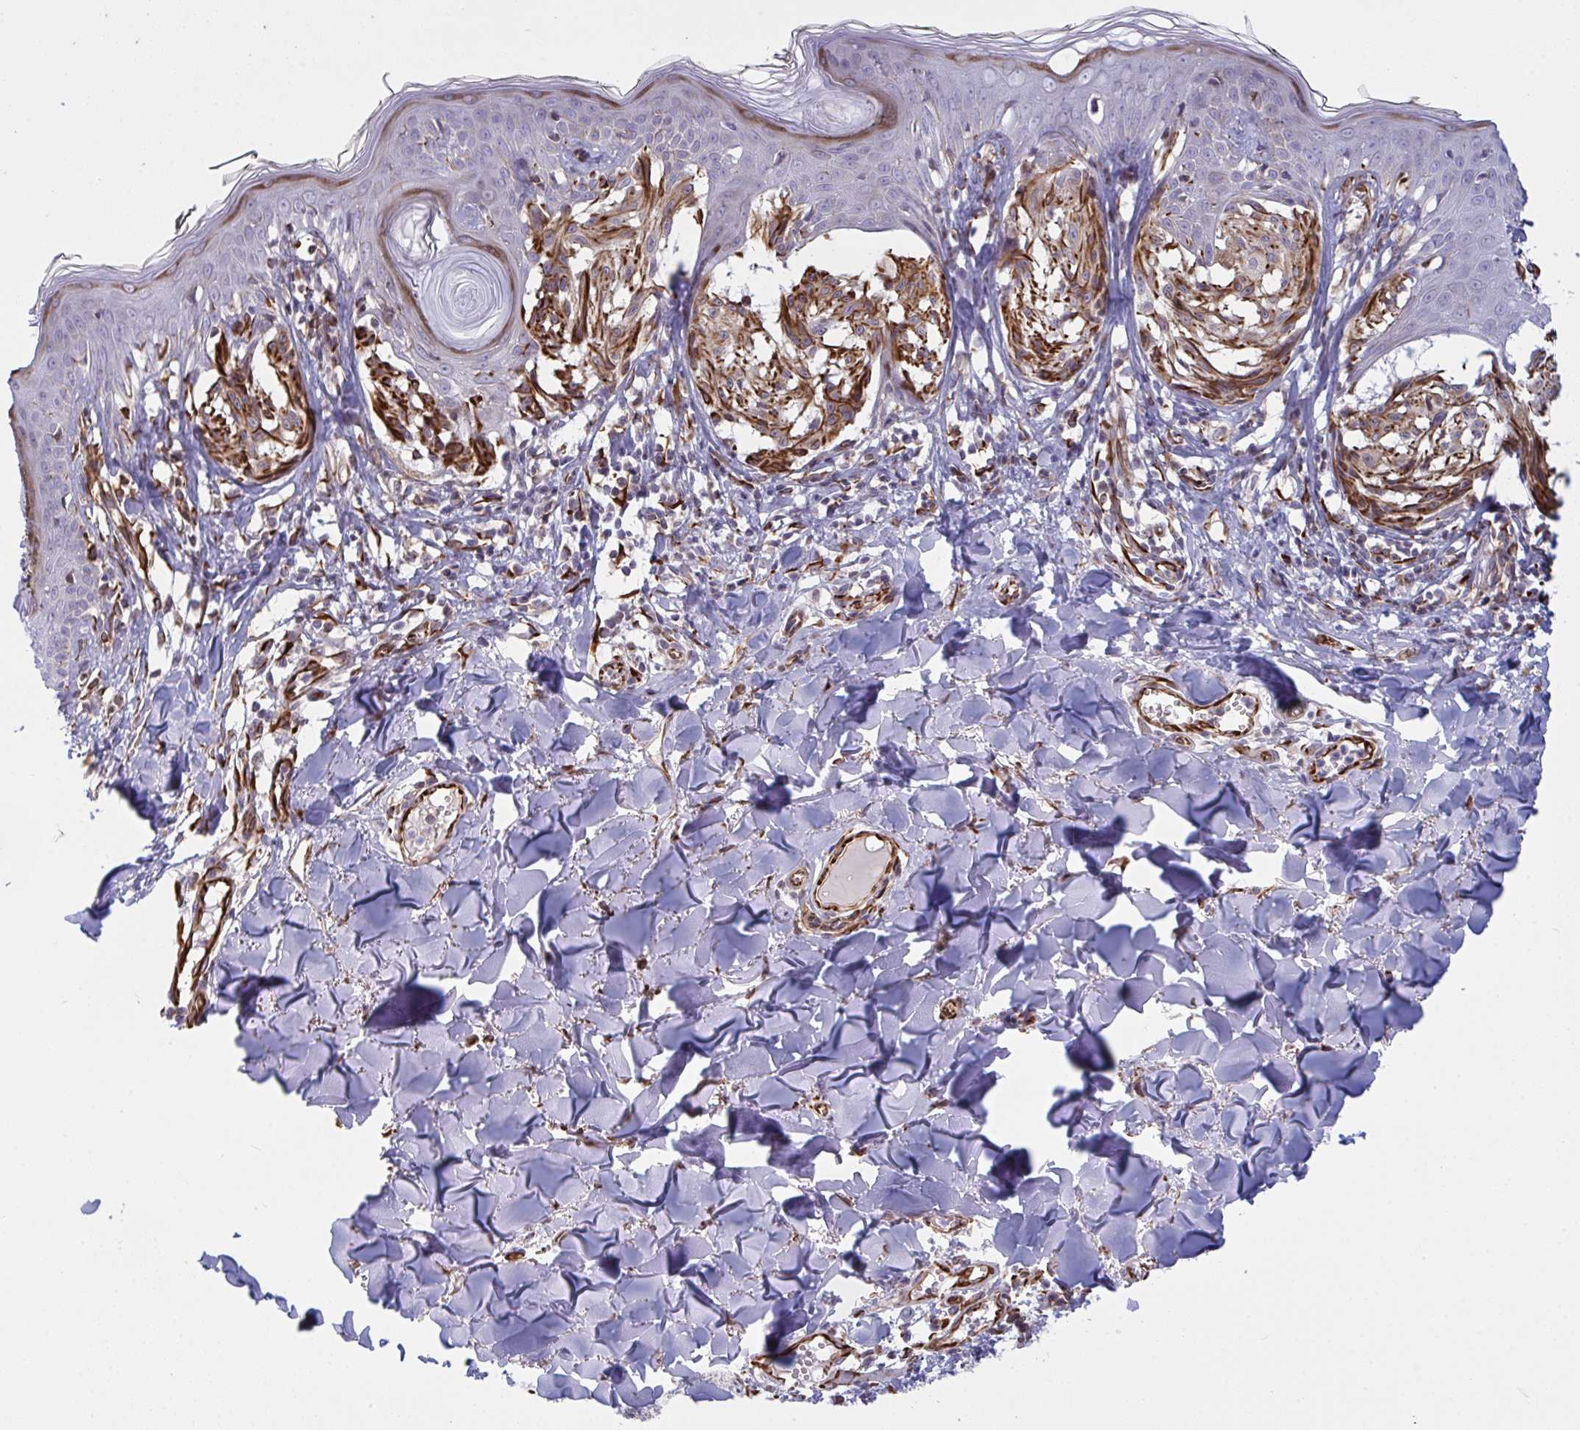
{"staining": {"intensity": "moderate", "quantity": ">75%", "location": "cytoplasmic/membranous"}, "tissue": "melanoma", "cell_type": "Tumor cells", "image_type": "cancer", "snomed": [{"axis": "morphology", "description": "Malignant melanoma, NOS"}, {"axis": "topography", "description": "Skin"}], "caption": "Protein expression analysis of melanoma displays moderate cytoplasmic/membranous staining in about >75% of tumor cells.", "gene": "DCBLD1", "patient": {"sex": "female", "age": 43}}